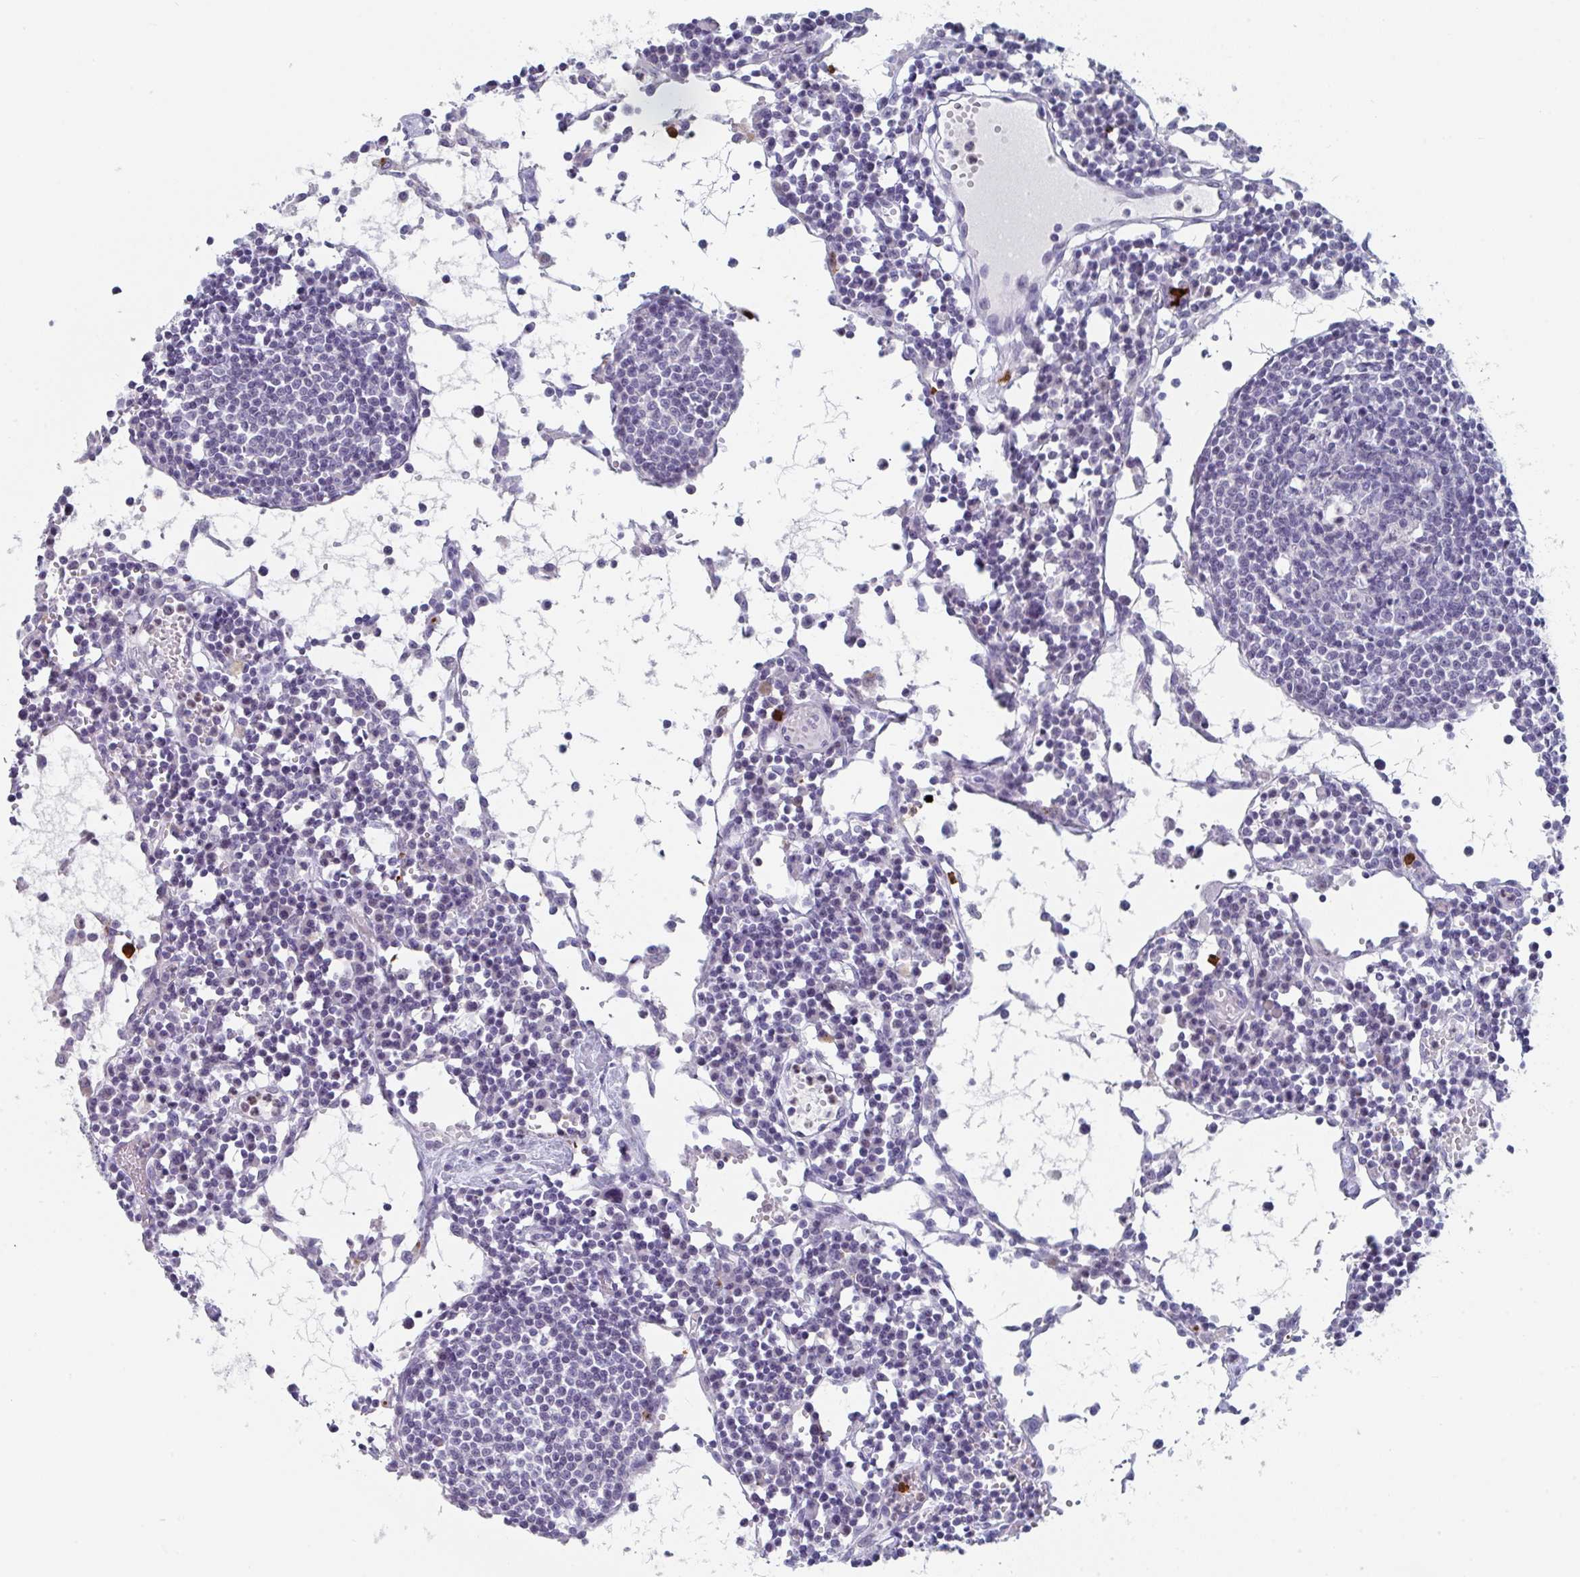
{"staining": {"intensity": "negative", "quantity": "none", "location": "none"}, "tissue": "lymph node", "cell_type": "Germinal center cells", "image_type": "normal", "snomed": [{"axis": "morphology", "description": "Normal tissue, NOS"}, {"axis": "topography", "description": "Lymph node"}], "caption": "High power microscopy image of an IHC image of benign lymph node, revealing no significant staining in germinal center cells.", "gene": "RUBCN", "patient": {"sex": "female", "age": 78}}